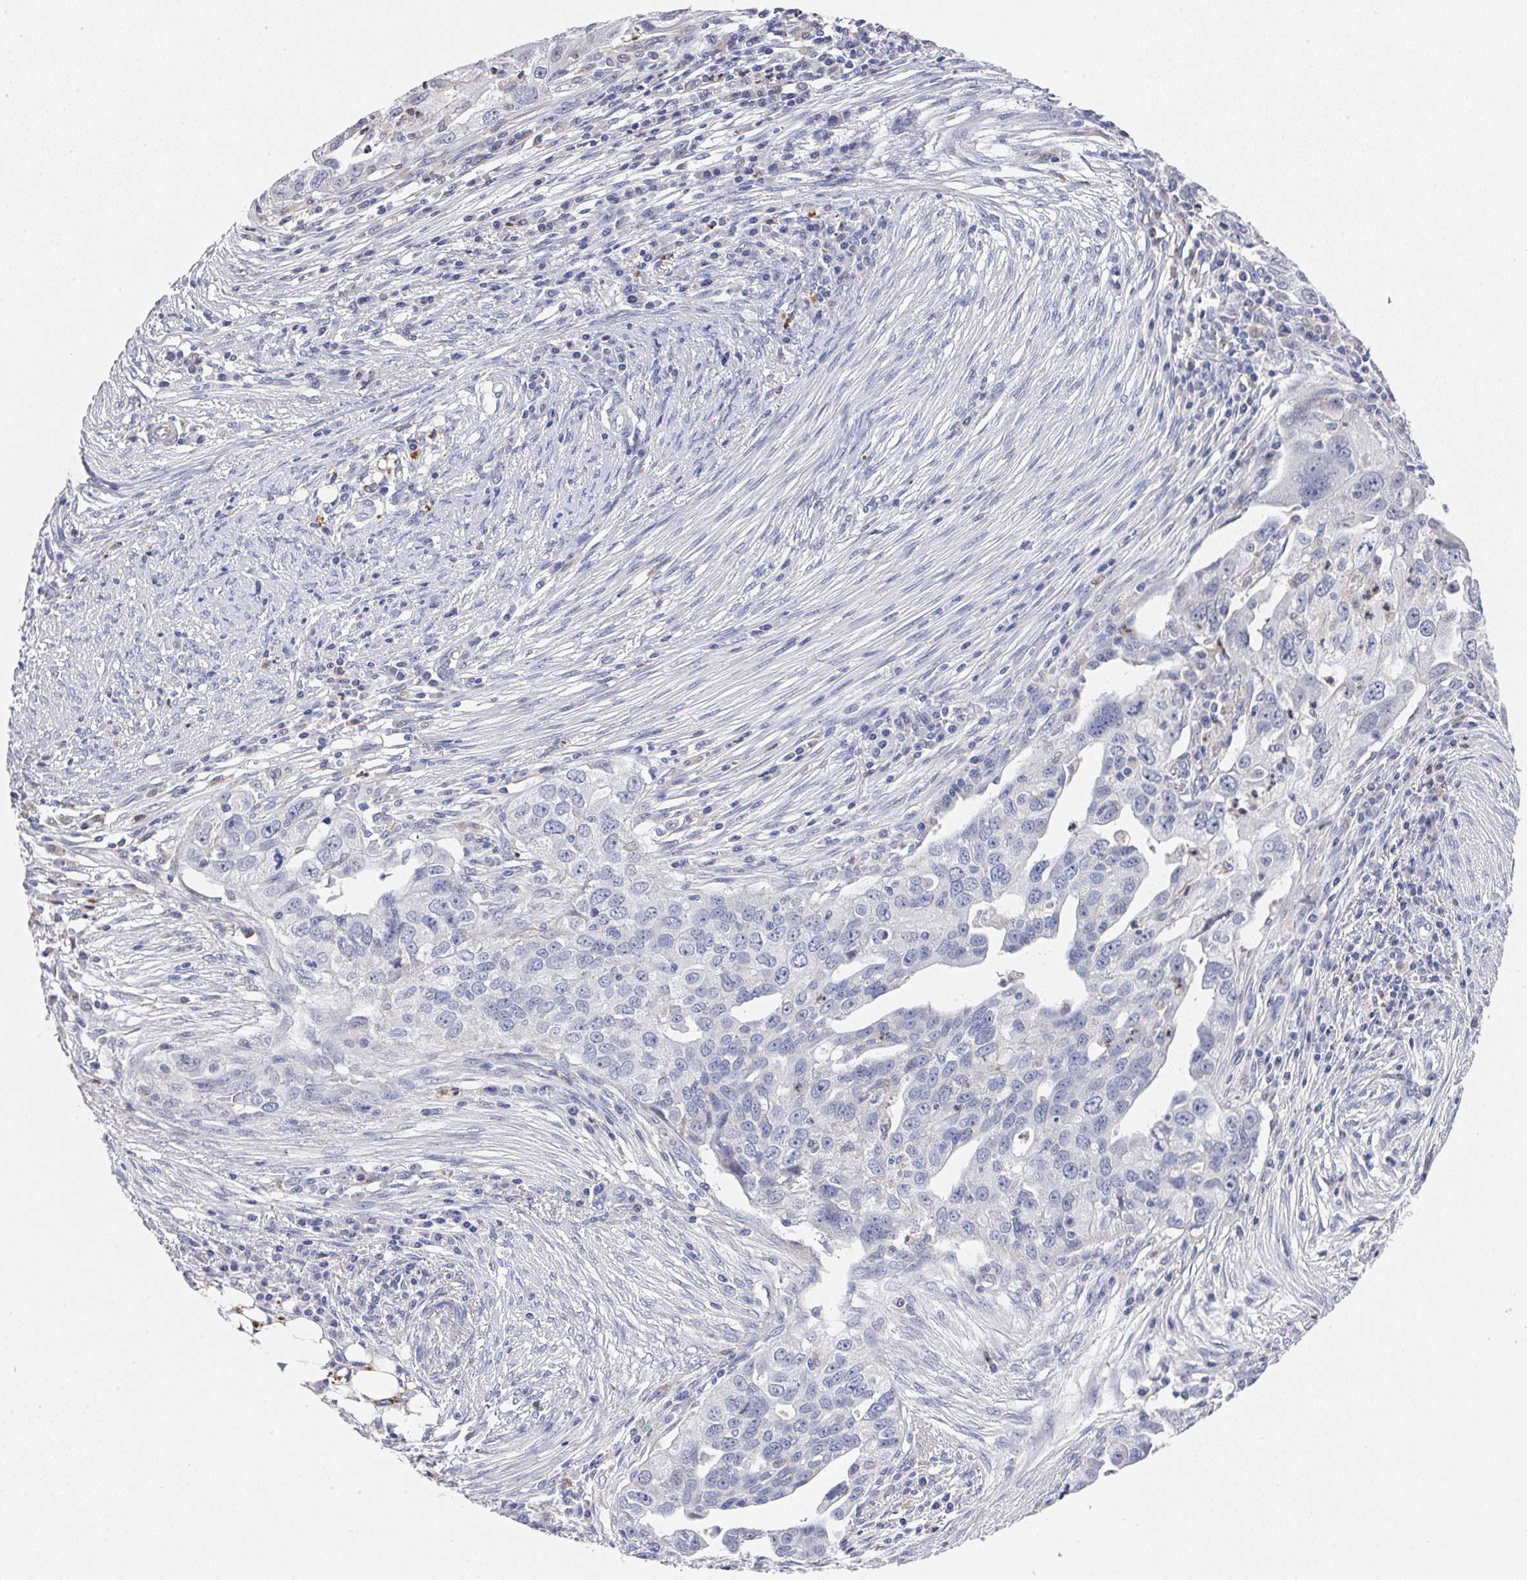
{"staining": {"intensity": "negative", "quantity": "none", "location": "none"}, "tissue": "ovarian cancer", "cell_type": "Tumor cells", "image_type": "cancer", "snomed": [{"axis": "morphology", "description": "Carcinoma, endometroid"}, {"axis": "morphology", "description": "Cystadenocarcinoma, serous, NOS"}, {"axis": "topography", "description": "Ovary"}], "caption": "The immunohistochemistry photomicrograph has no significant expression in tumor cells of ovarian cancer tissue. (Stains: DAB immunohistochemistry (IHC) with hematoxylin counter stain, Microscopy: brightfield microscopy at high magnification).", "gene": "NCF1", "patient": {"sex": "female", "age": 45}}